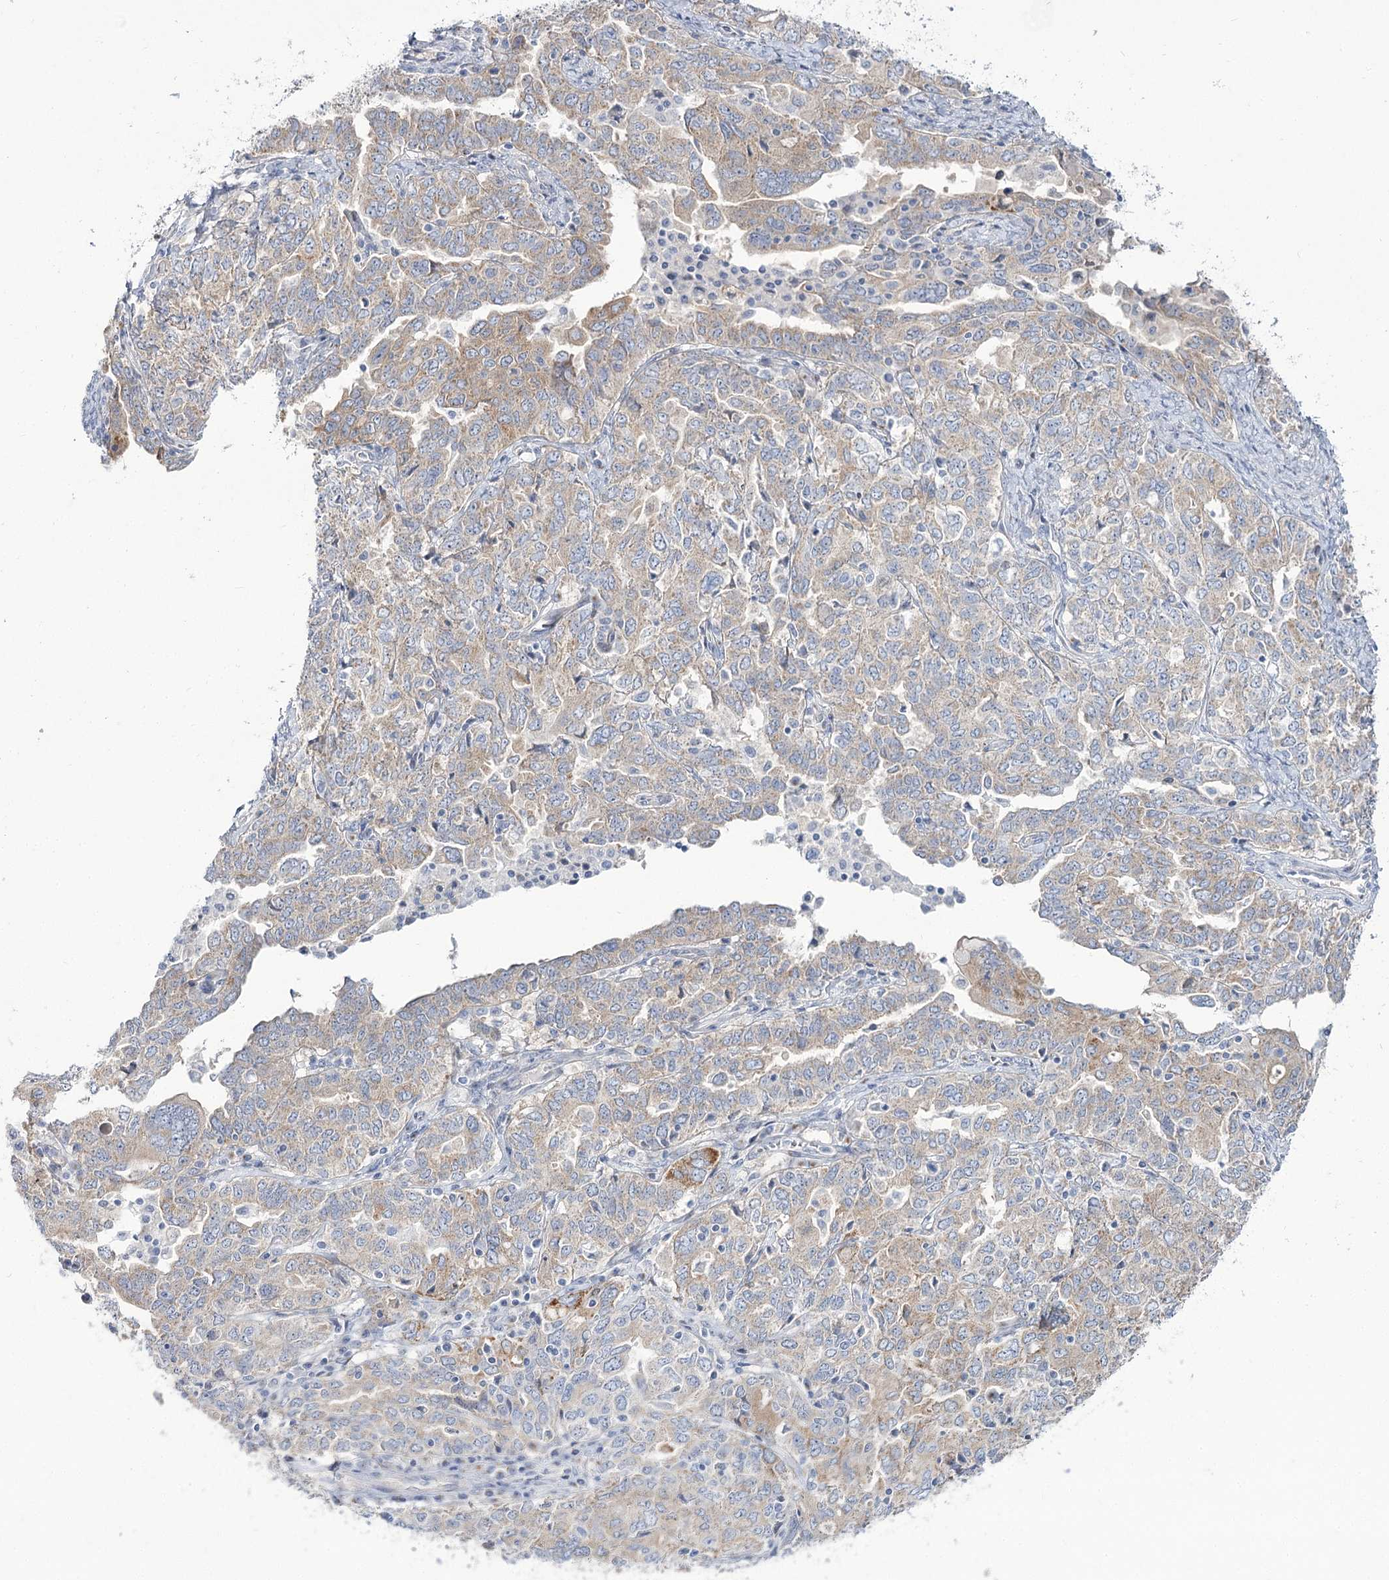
{"staining": {"intensity": "moderate", "quantity": "25%-75%", "location": "cytoplasmic/membranous"}, "tissue": "ovarian cancer", "cell_type": "Tumor cells", "image_type": "cancer", "snomed": [{"axis": "morphology", "description": "Carcinoma, endometroid"}, {"axis": "topography", "description": "Ovary"}], "caption": "Human ovarian endometroid carcinoma stained for a protein (brown) exhibits moderate cytoplasmic/membranous positive positivity in approximately 25%-75% of tumor cells.", "gene": "SUOX", "patient": {"sex": "female", "age": 62}}